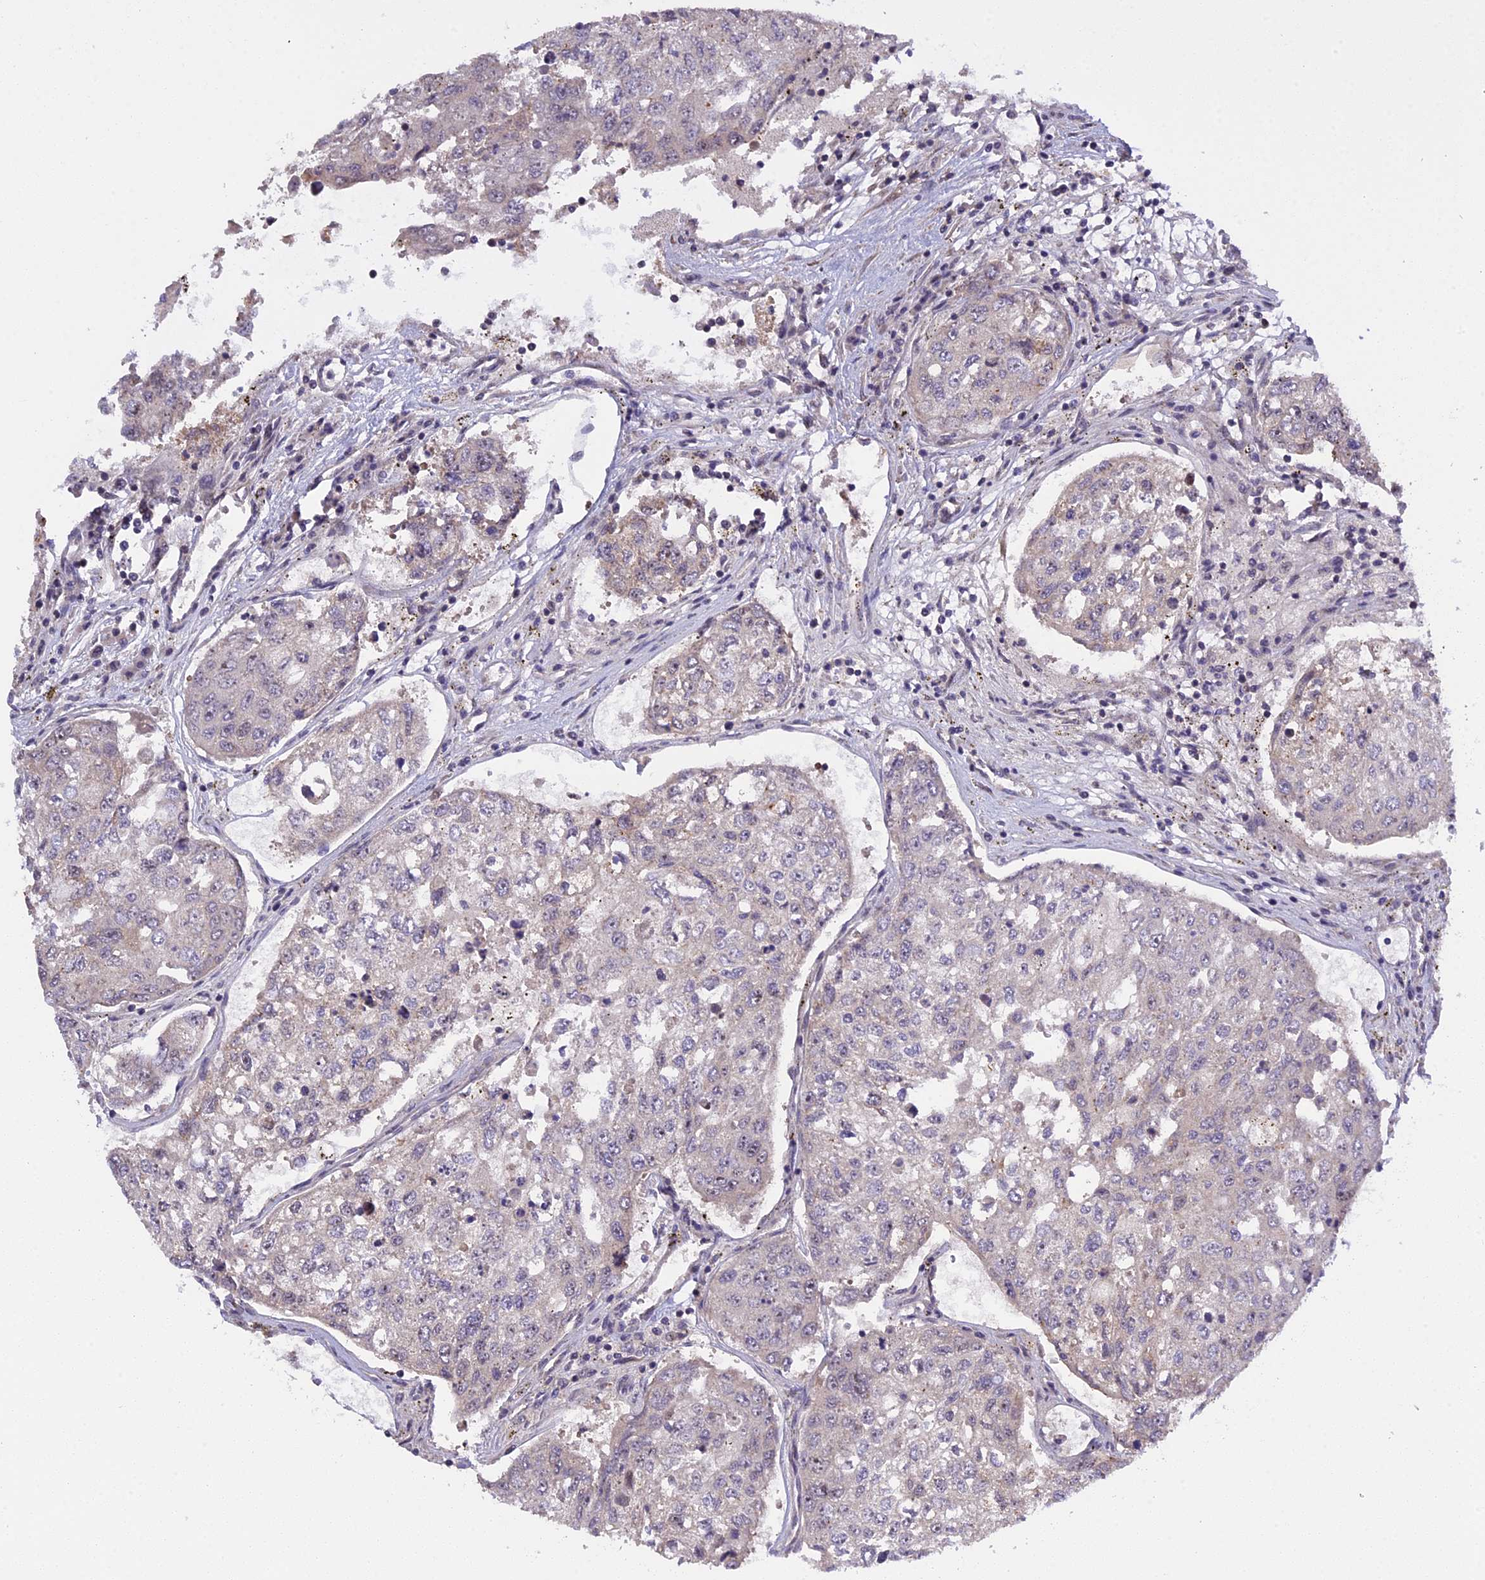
{"staining": {"intensity": "negative", "quantity": "none", "location": "none"}, "tissue": "urothelial cancer", "cell_type": "Tumor cells", "image_type": "cancer", "snomed": [{"axis": "morphology", "description": "Urothelial carcinoma, High grade"}, {"axis": "topography", "description": "Lymph node"}, {"axis": "topography", "description": "Urinary bladder"}], "caption": "A photomicrograph of high-grade urothelial carcinoma stained for a protein displays no brown staining in tumor cells.", "gene": "MGA", "patient": {"sex": "male", "age": 51}}